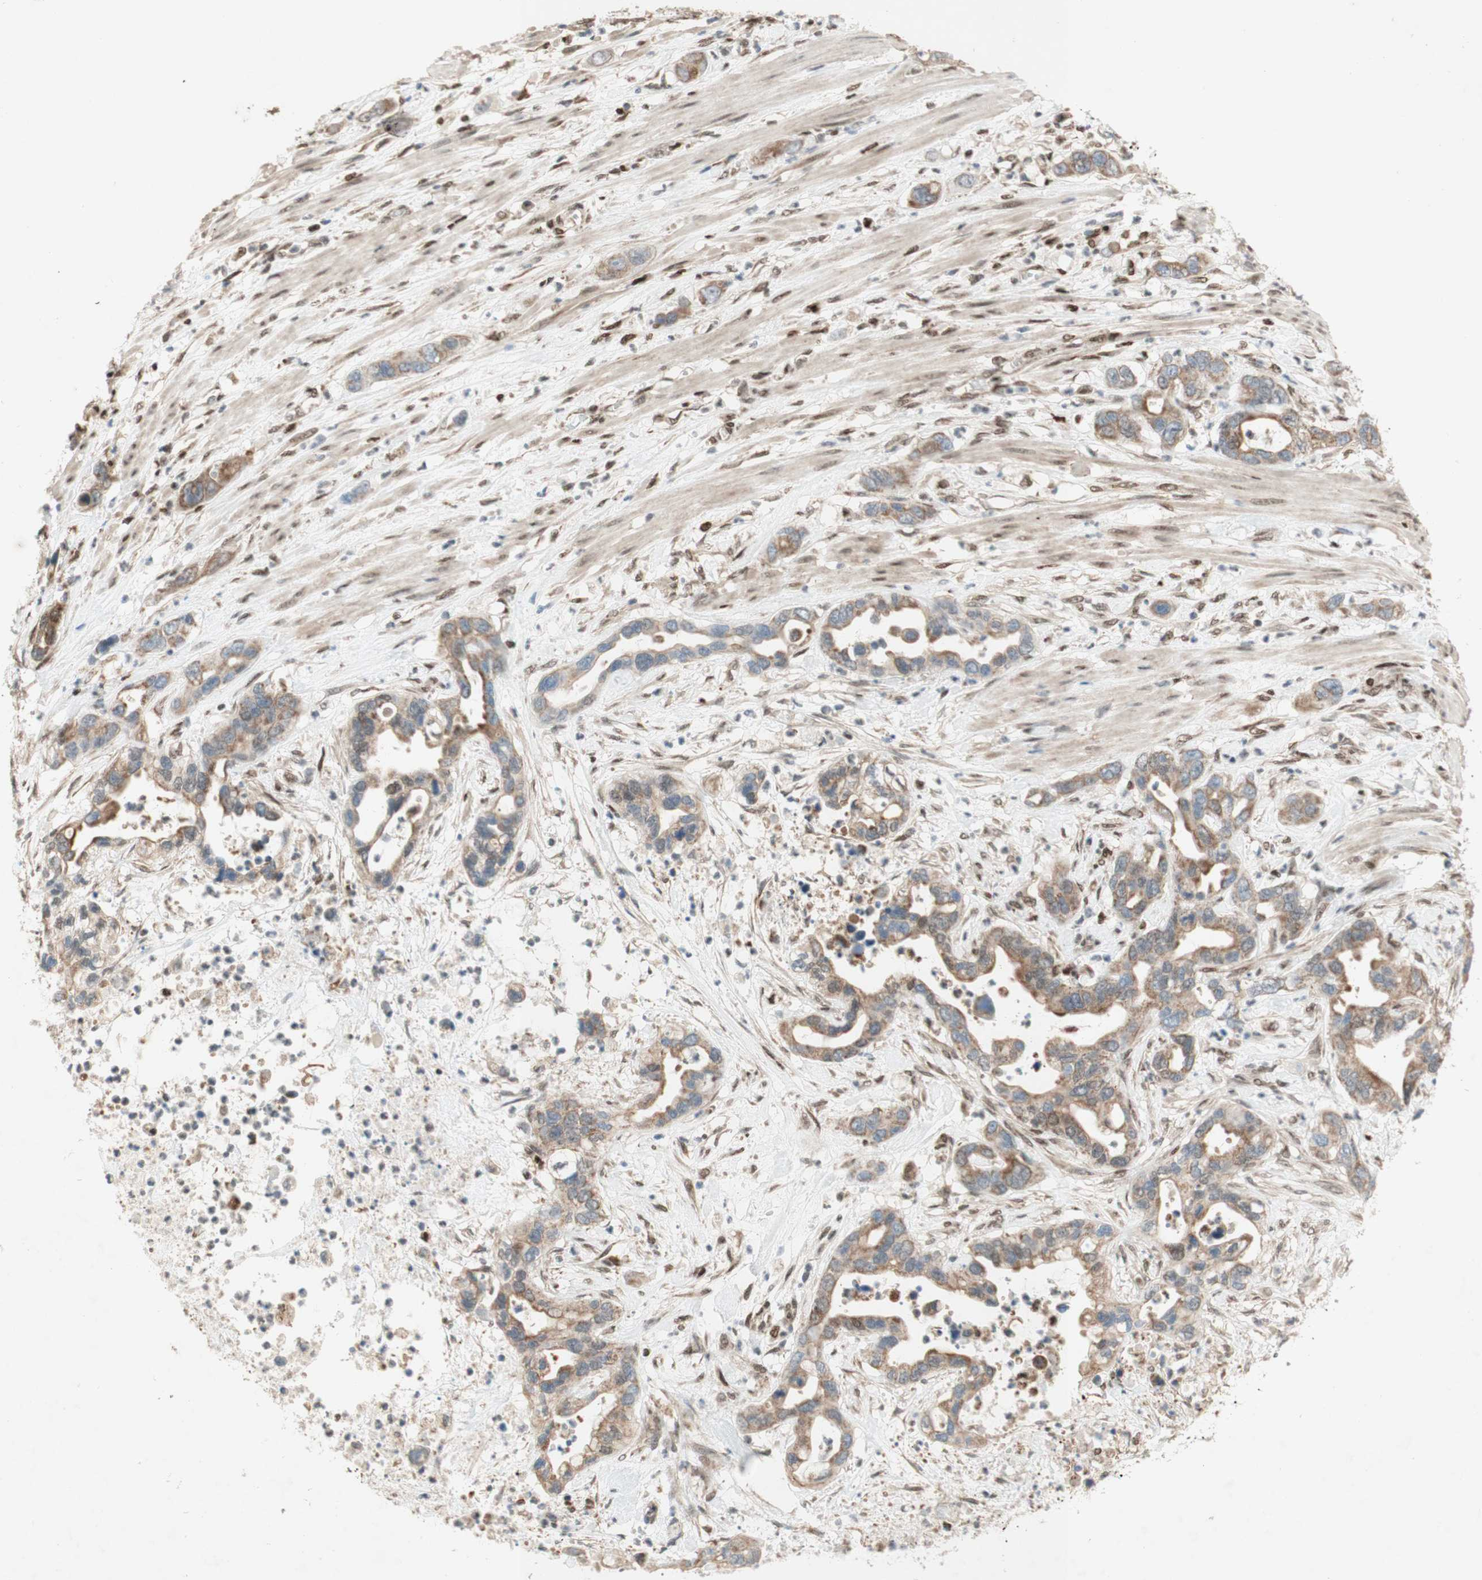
{"staining": {"intensity": "weak", "quantity": ">75%", "location": "cytoplasmic/membranous"}, "tissue": "pancreatic cancer", "cell_type": "Tumor cells", "image_type": "cancer", "snomed": [{"axis": "morphology", "description": "Adenocarcinoma, NOS"}, {"axis": "topography", "description": "Pancreas"}], "caption": "IHC of pancreatic cancer (adenocarcinoma) reveals low levels of weak cytoplasmic/membranous staining in about >75% of tumor cells. The staining was performed using DAB (3,3'-diaminobenzidine) to visualize the protein expression in brown, while the nuclei were stained in blue with hematoxylin (Magnification: 20x).", "gene": "DNMT3A", "patient": {"sex": "female", "age": 71}}